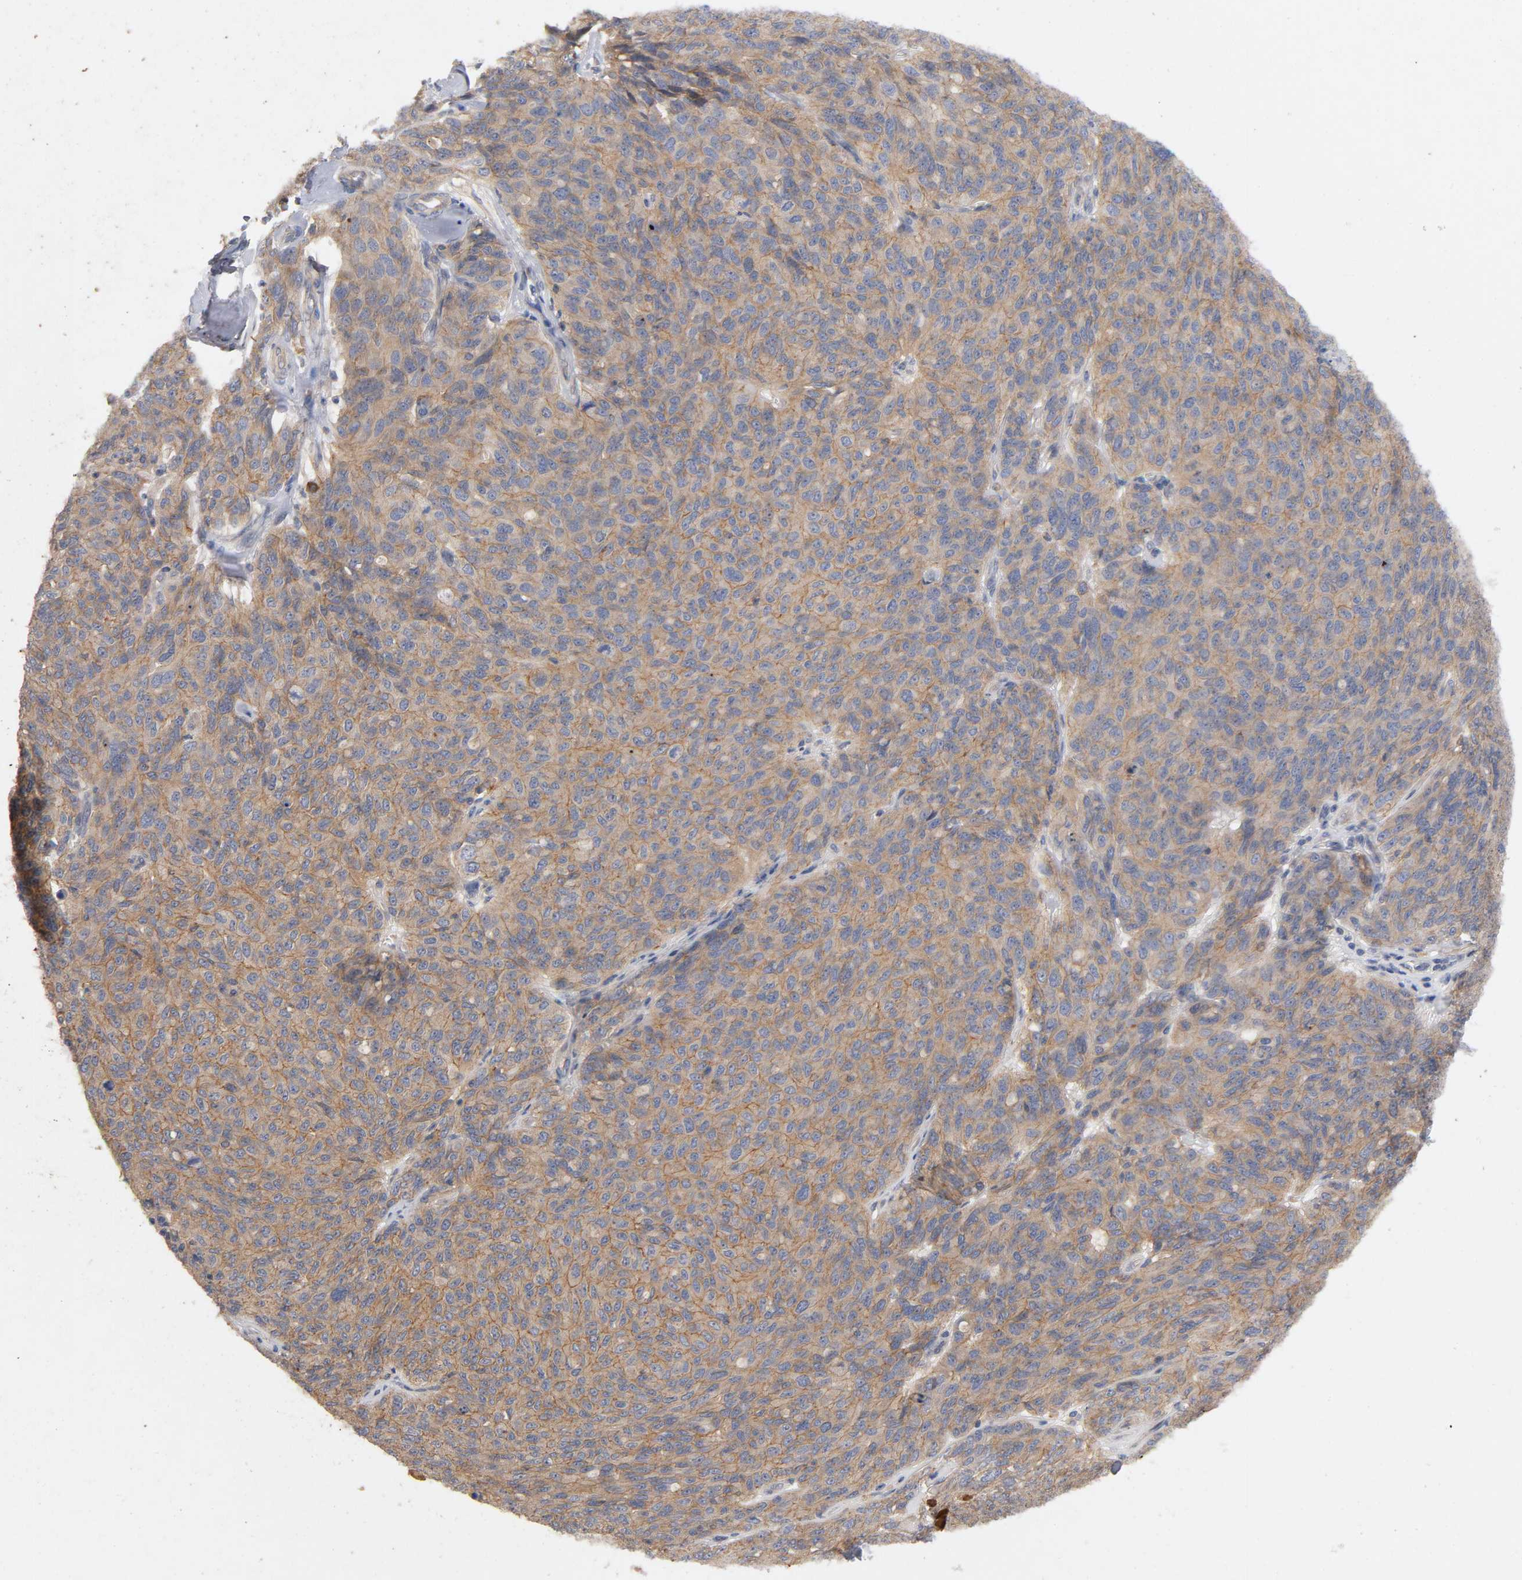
{"staining": {"intensity": "moderate", "quantity": ">75%", "location": "cytoplasmic/membranous"}, "tissue": "ovarian cancer", "cell_type": "Tumor cells", "image_type": "cancer", "snomed": [{"axis": "morphology", "description": "Carcinoma, endometroid"}, {"axis": "topography", "description": "Ovary"}], "caption": "IHC of ovarian cancer (endometroid carcinoma) demonstrates medium levels of moderate cytoplasmic/membranous positivity in about >75% of tumor cells. The protein is stained brown, and the nuclei are stained in blue (DAB (3,3'-diaminobenzidine) IHC with brightfield microscopy, high magnification).", "gene": "PDZD11", "patient": {"sex": "female", "age": 60}}